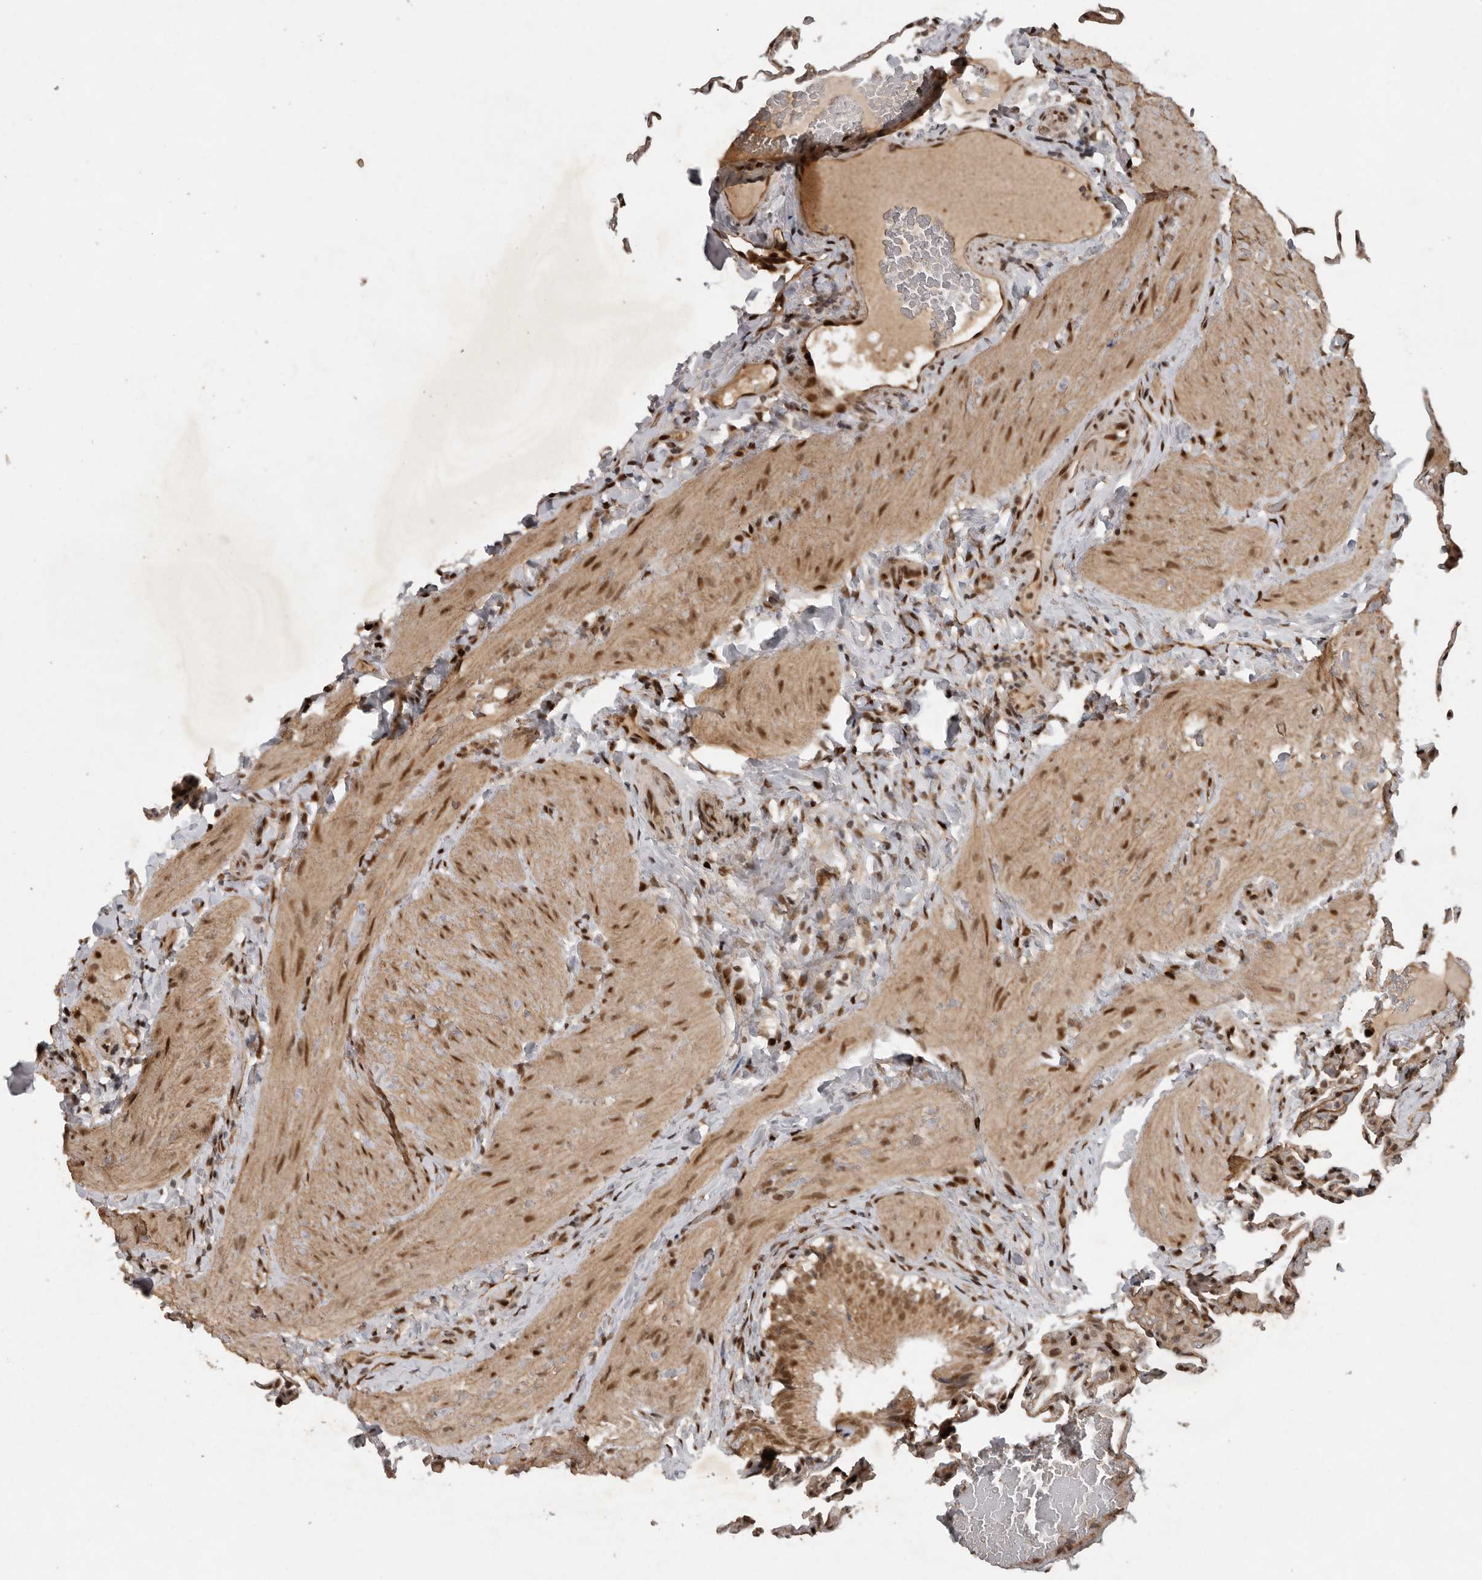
{"staining": {"intensity": "strong", "quantity": "25%-75%", "location": "cytoplasmic/membranous,nuclear"}, "tissue": "gallbladder", "cell_type": "Glandular cells", "image_type": "normal", "snomed": [{"axis": "morphology", "description": "Normal tissue, NOS"}, {"axis": "topography", "description": "Gallbladder"}], "caption": "Immunohistochemical staining of benign gallbladder displays high levels of strong cytoplasmic/membranous,nuclear staining in approximately 25%-75% of glandular cells. Nuclei are stained in blue.", "gene": "CDC27", "patient": {"sex": "female", "age": 30}}